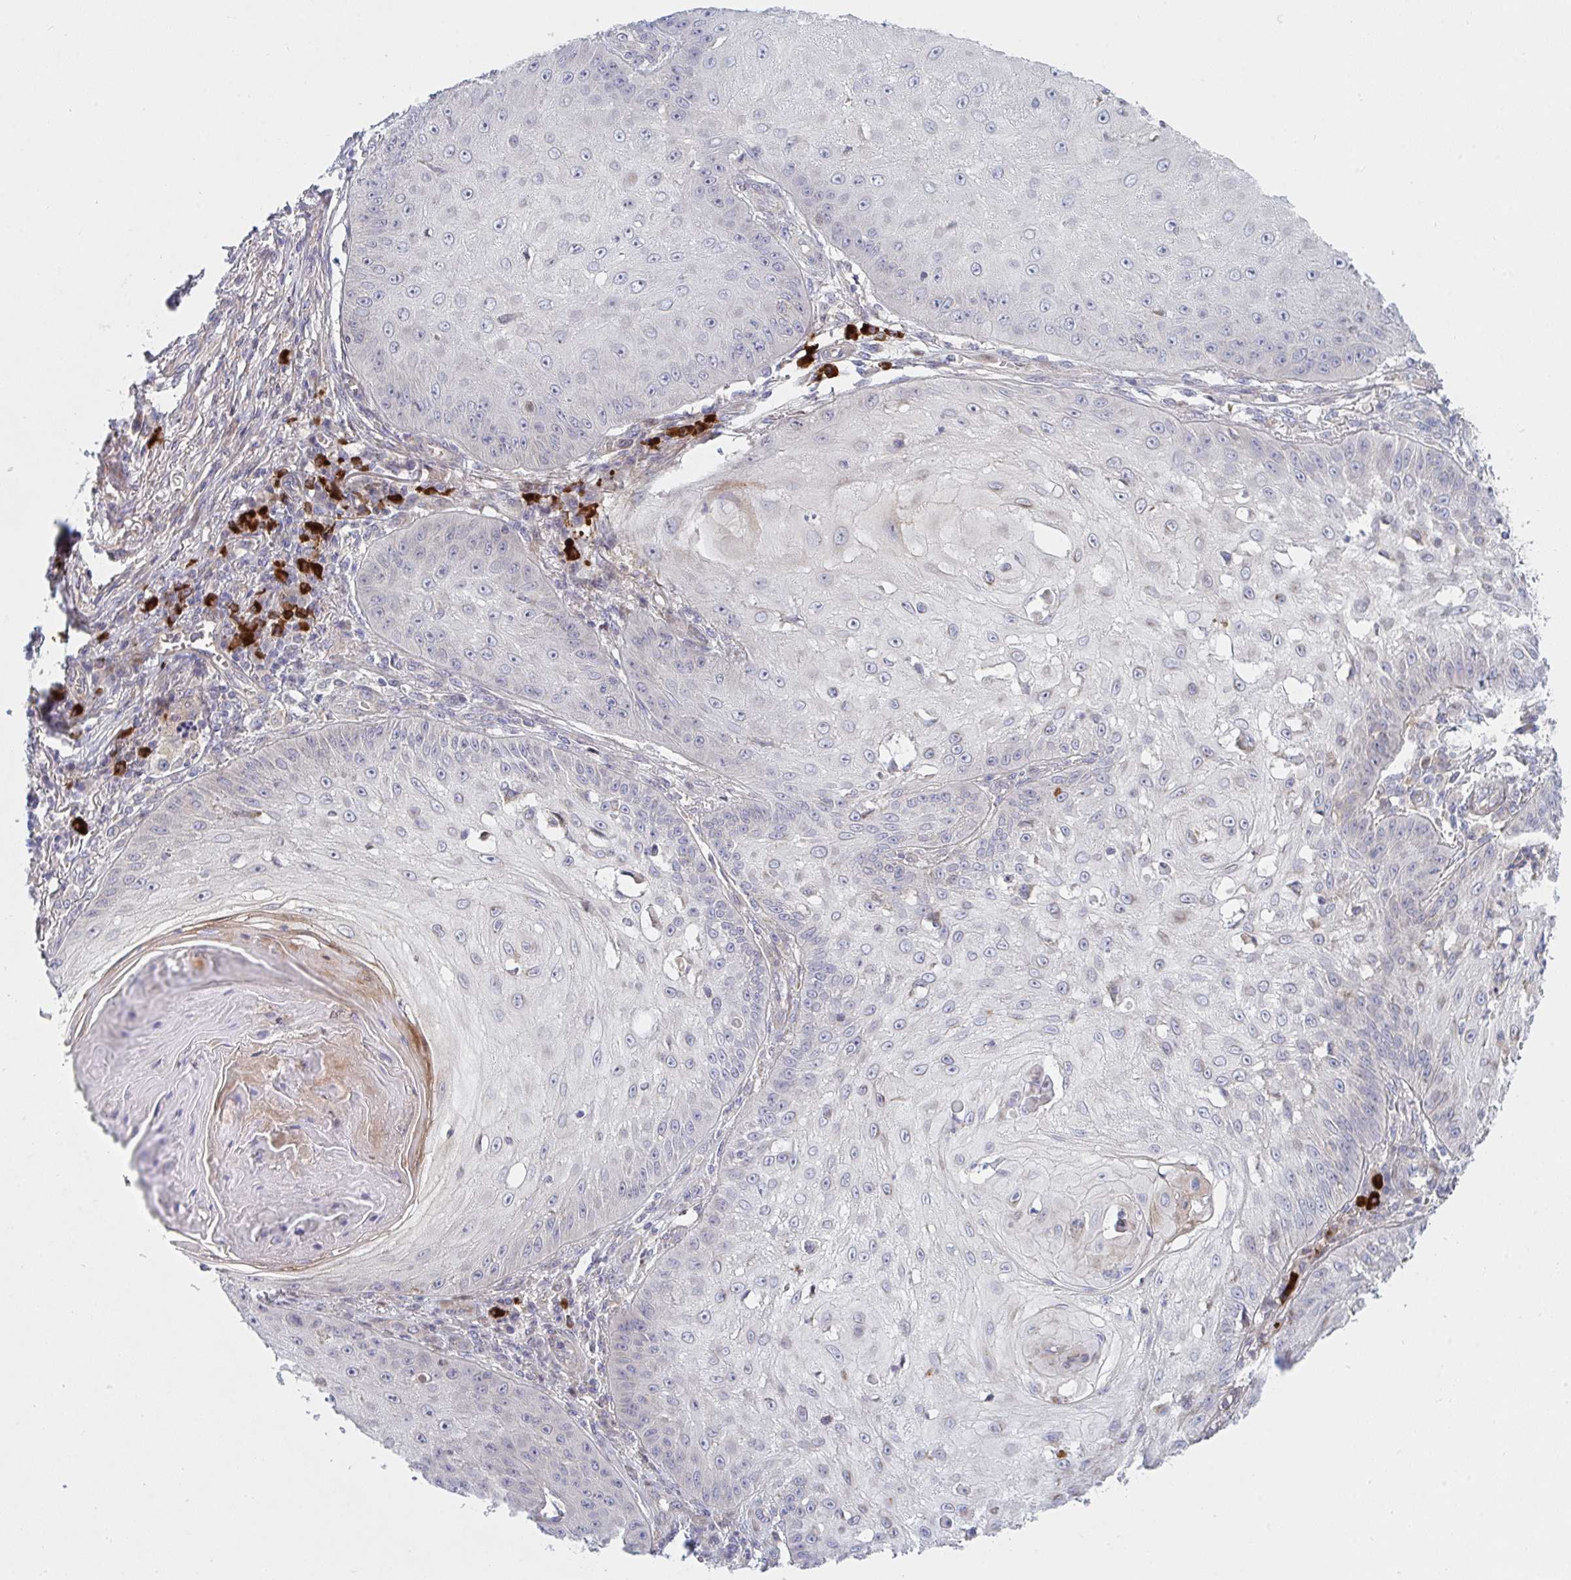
{"staining": {"intensity": "negative", "quantity": "none", "location": "none"}, "tissue": "skin cancer", "cell_type": "Tumor cells", "image_type": "cancer", "snomed": [{"axis": "morphology", "description": "Squamous cell carcinoma, NOS"}, {"axis": "topography", "description": "Skin"}], "caption": "Immunohistochemistry (IHC) image of neoplastic tissue: squamous cell carcinoma (skin) stained with DAB (3,3'-diaminobenzidine) displays no significant protein staining in tumor cells. The staining is performed using DAB brown chromogen with nuclei counter-stained in using hematoxylin.", "gene": "TNFSF4", "patient": {"sex": "male", "age": 70}}